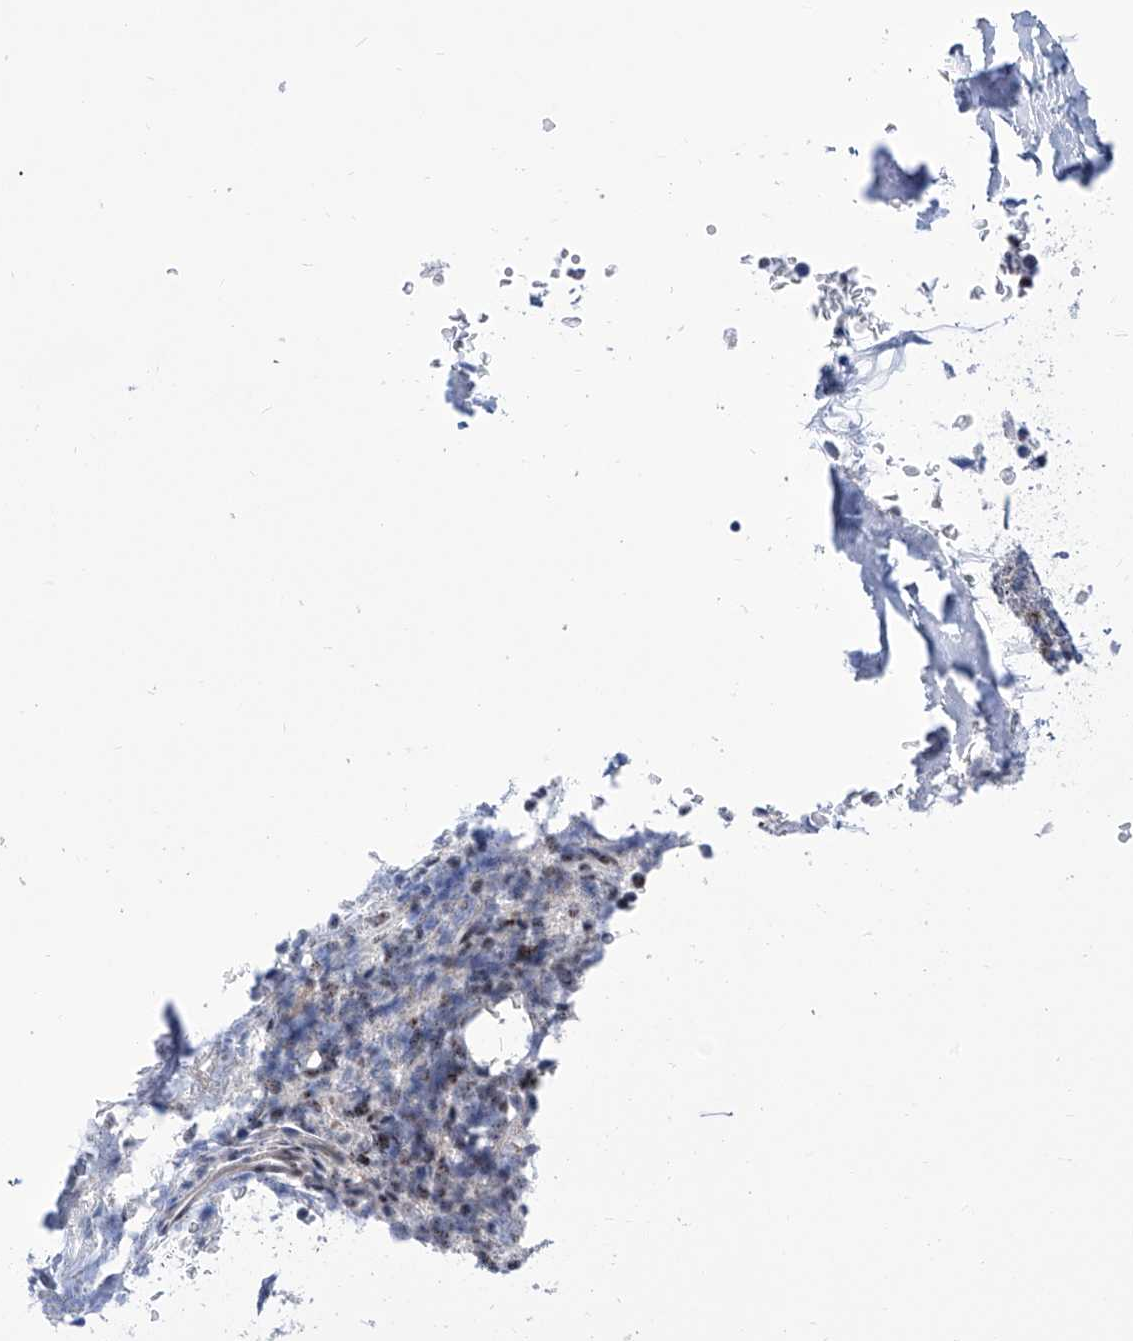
{"staining": {"intensity": "moderate", "quantity": "<25%", "location": "nuclear"}, "tissue": "bone marrow", "cell_type": "Hematopoietic cells", "image_type": "normal", "snomed": [{"axis": "morphology", "description": "Normal tissue, NOS"}, {"axis": "topography", "description": "Bone marrow"}], "caption": "A low amount of moderate nuclear staining is seen in approximately <25% of hematopoietic cells in normal bone marrow. The staining is performed using DAB brown chromogen to label protein expression. The nuclei are counter-stained blue using hematoxylin.", "gene": "SART1", "patient": {"sex": "male", "age": 58}}